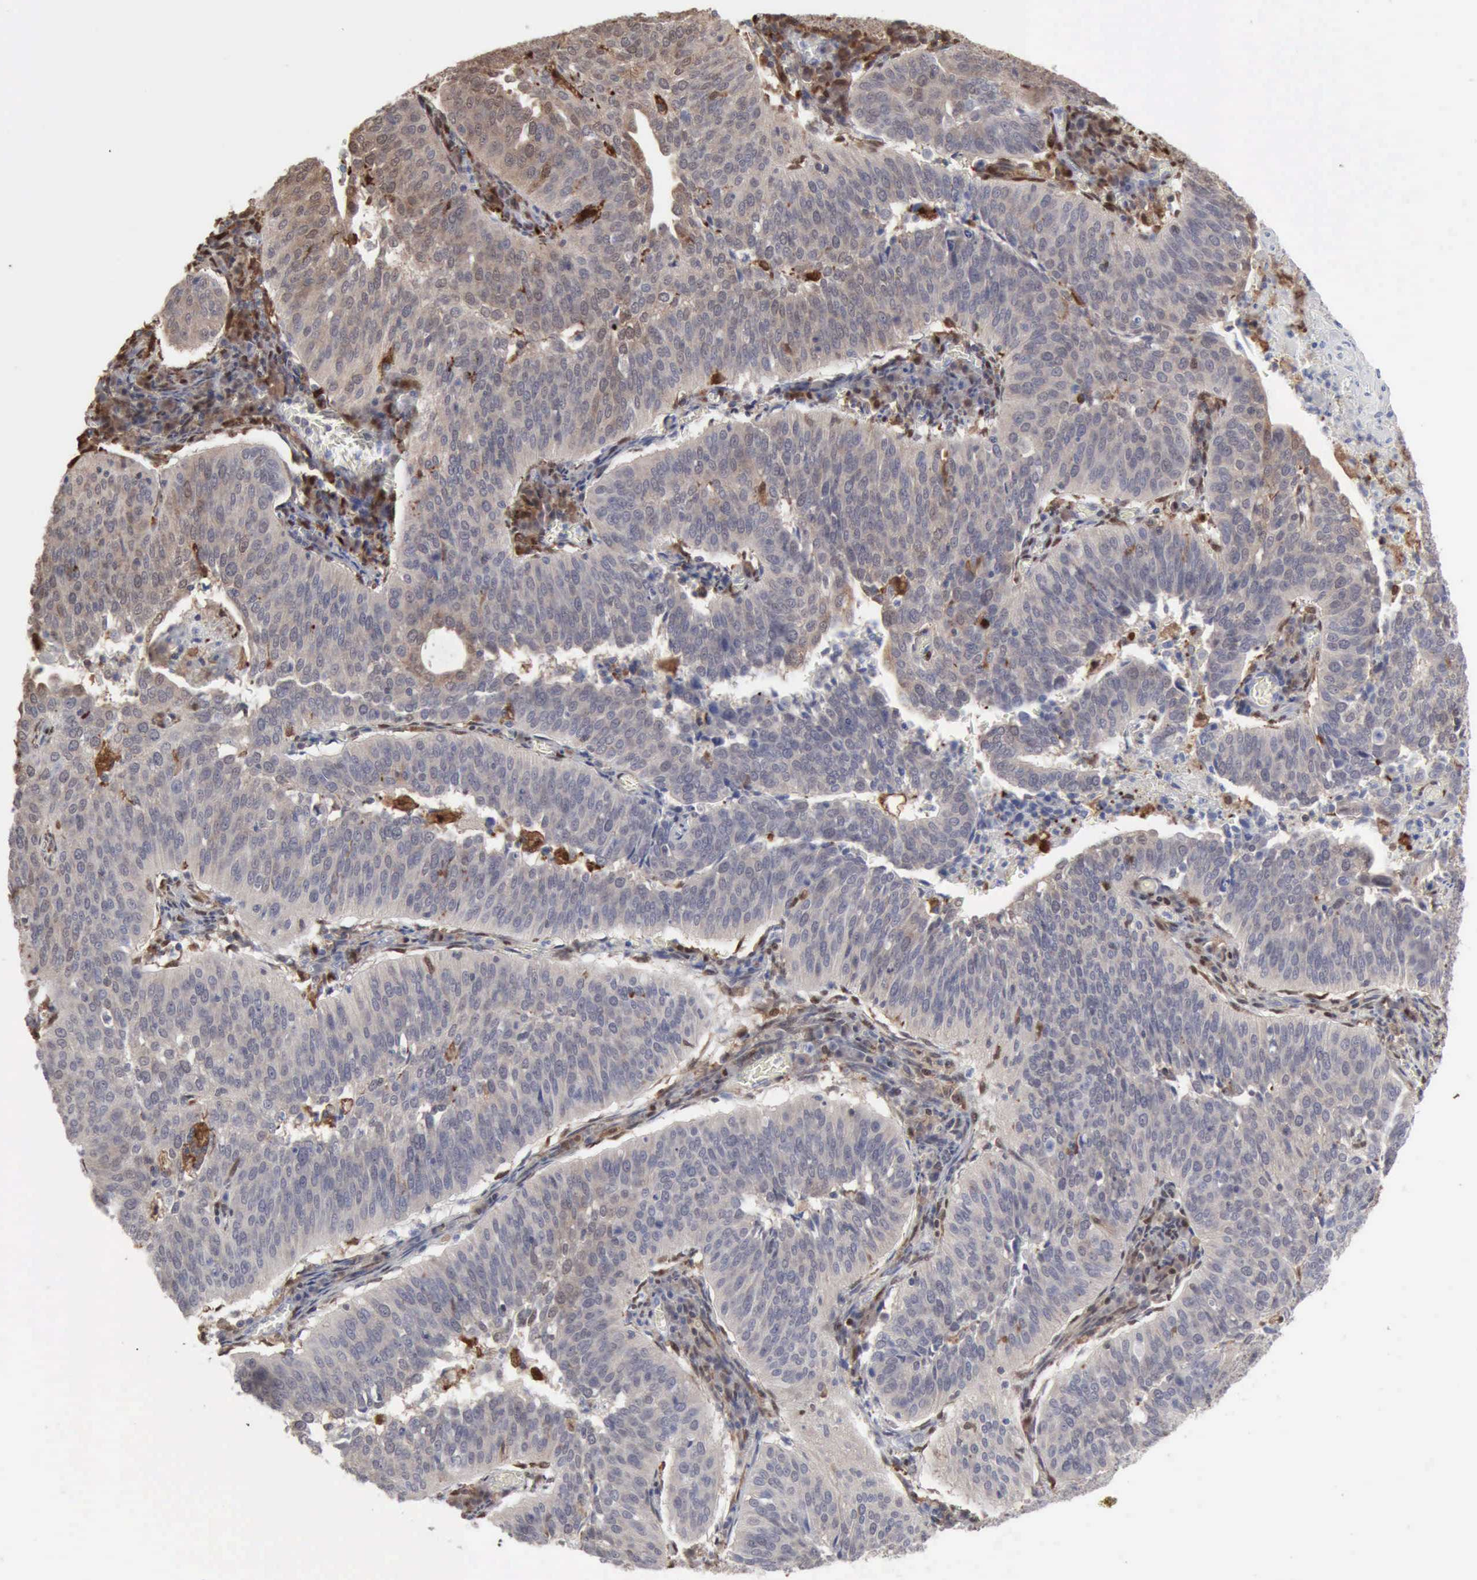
{"staining": {"intensity": "weak", "quantity": "<25%", "location": "cytoplasmic/membranous,nuclear"}, "tissue": "cervical cancer", "cell_type": "Tumor cells", "image_type": "cancer", "snomed": [{"axis": "morphology", "description": "Squamous cell carcinoma, NOS"}, {"axis": "topography", "description": "Cervix"}], "caption": "A high-resolution photomicrograph shows immunohistochemistry (IHC) staining of cervical squamous cell carcinoma, which reveals no significant expression in tumor cells. Nuclei are stained in blue.", "gene": "STAT1", "patient": {"sex": "female", "age": 39}}